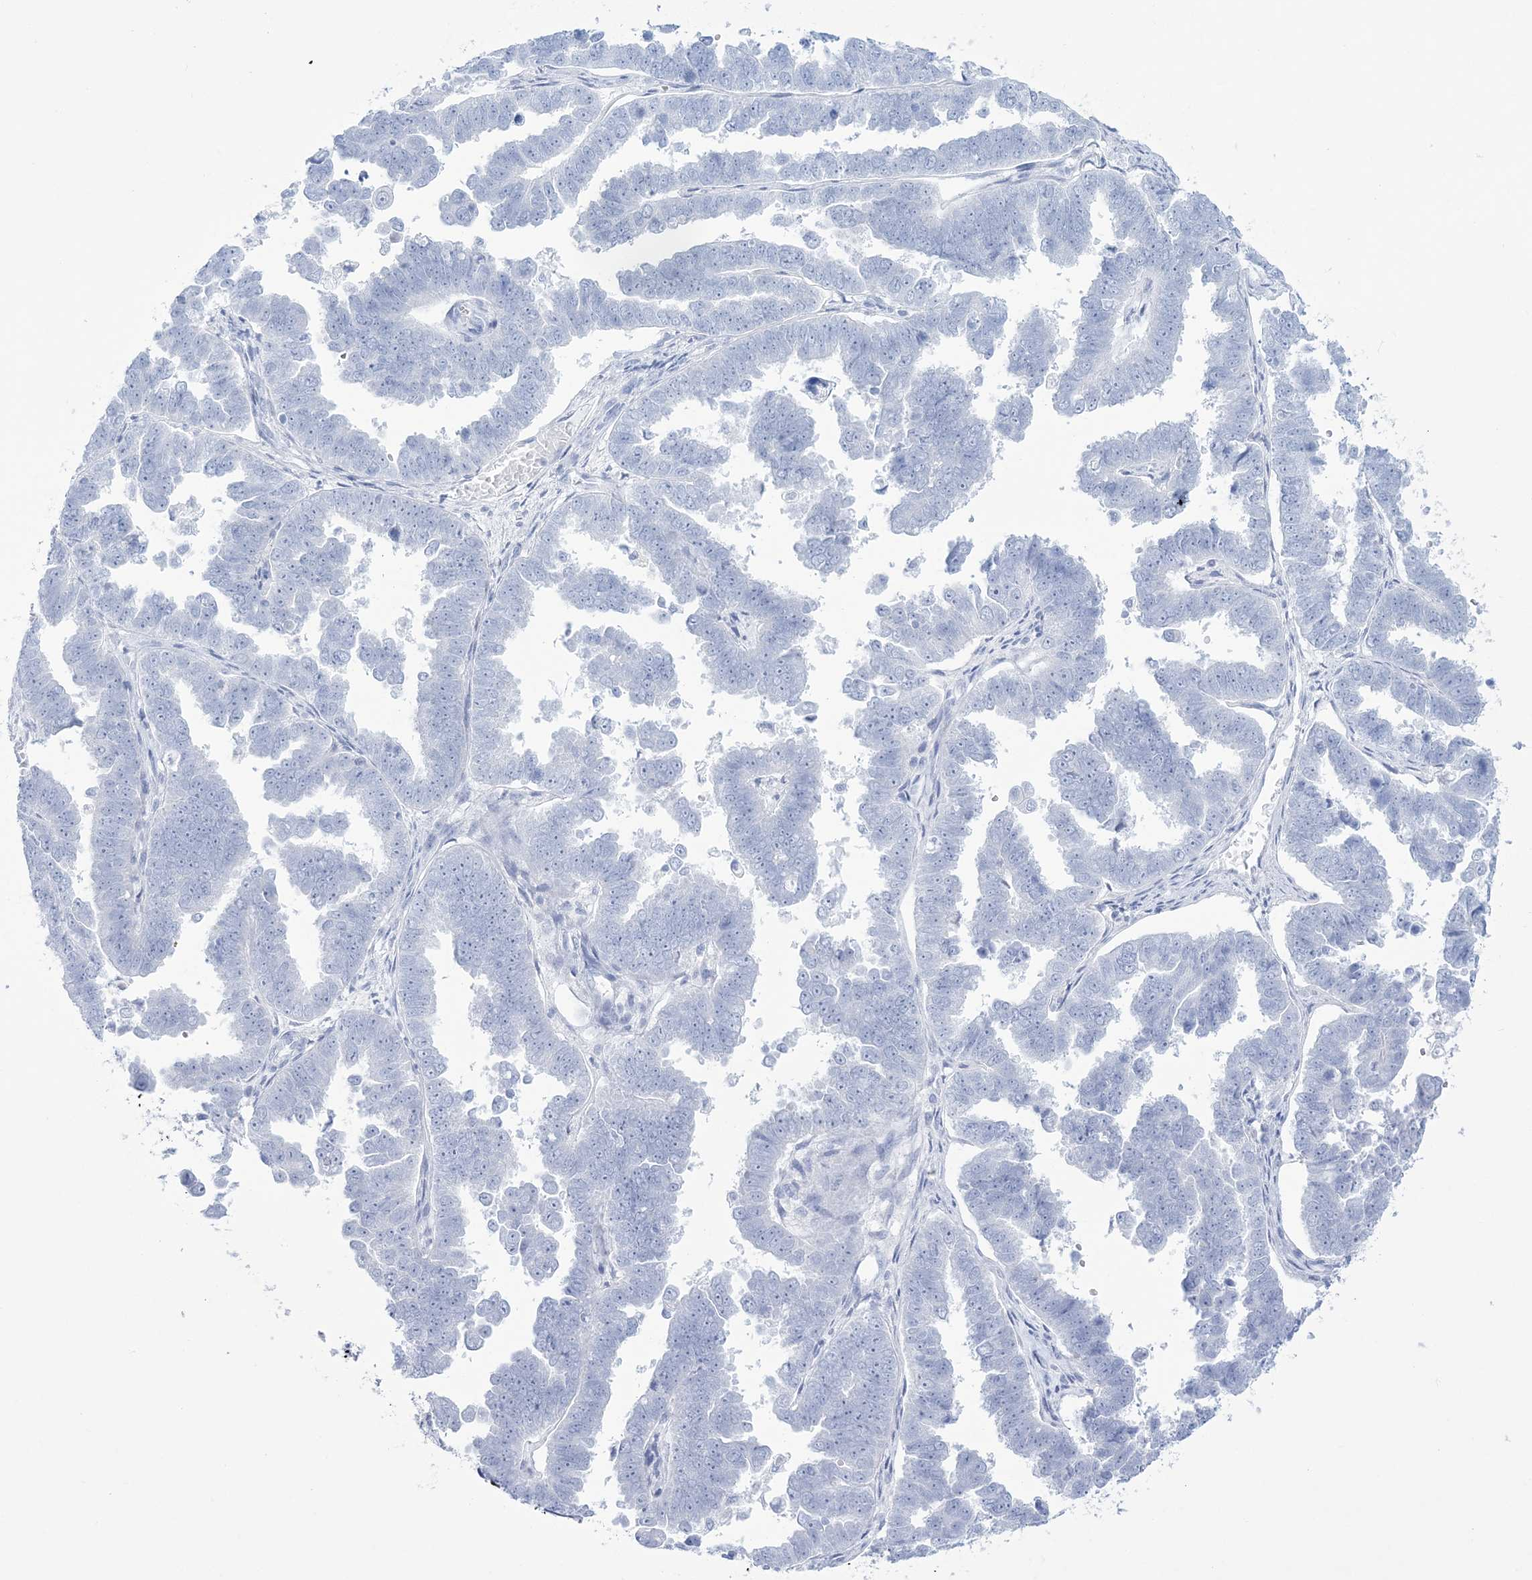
{"staining": {"intensity": "negative", "quantity": "none", "location": "none"}, "tissue": "endometrial cancer", "cell_type": "Tumor cells", "image_type": "cancer", "snomed": [{"axis": "morphology", "description": "Adenocarcinoma, NOS"}, {"axis": "topography", "description": "Endometrium"}], "caption": "The immunohistochemistry (IHC) image has no significant expression in tumor cells of adenocarcinoma (endometrial) tissue. (Immunohistochemistry (ihc), brightfield microscopy, high magnification).", "gene": "RBP2", "patient": {"sex": "female", "age": 75}}